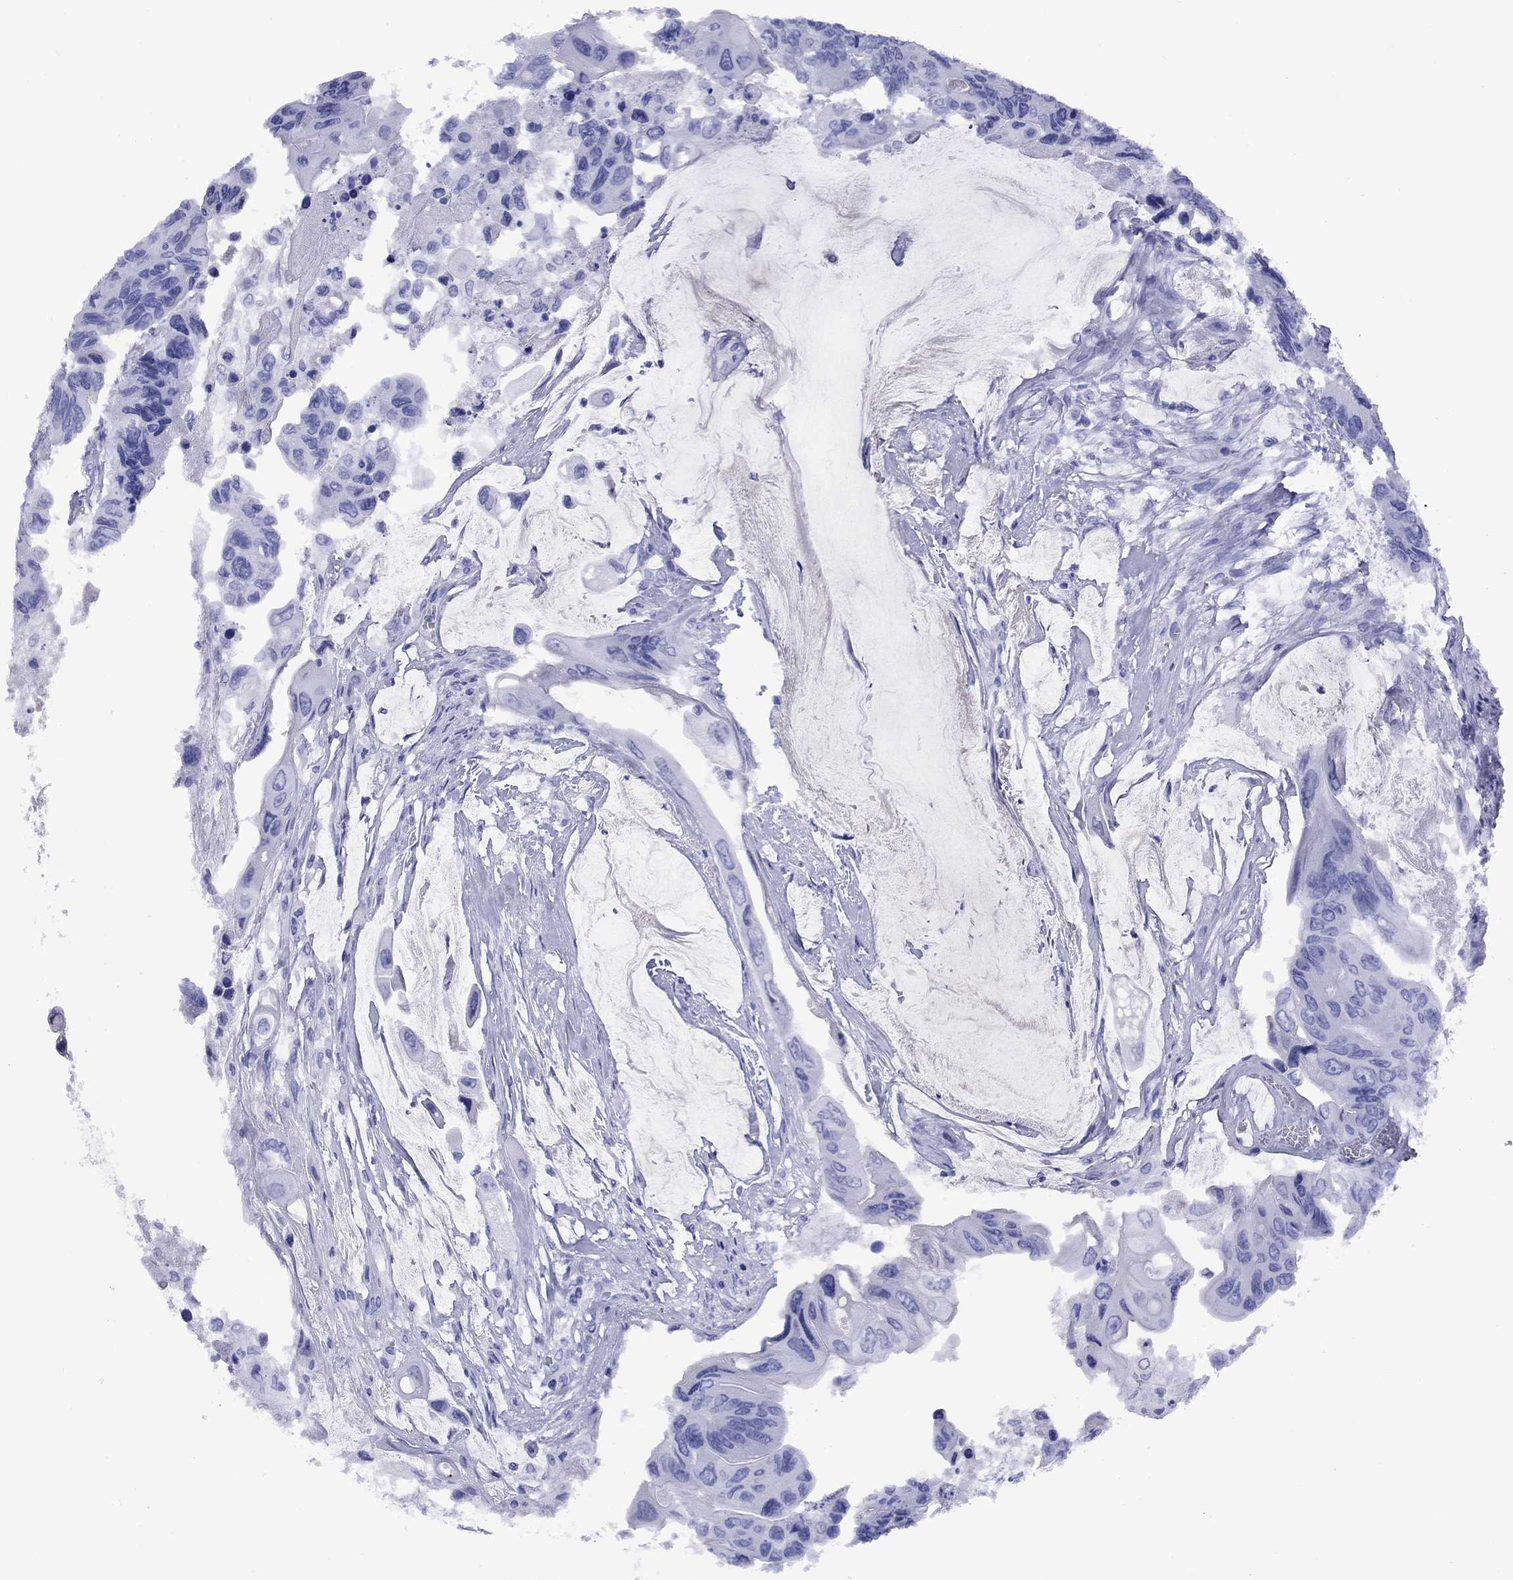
{"staining": {"intensity": "negative", "quantity": "none", "location": "none"}, "tissue": "colorectal cancer", "cell_type": "Tumor cells", "image_type": "cancer", "snomed": [{"axis": "morphology", "description": "Adenocarcinoma, NOS"}, {"axis": "topography", "description": "Rectum"}], "caption": "Tumor cells show no significant staining in adenocarcinoma (colorectal). (DAB (3,3'-diaminobenzidine) immunohistochemistry visualized using brightfield microscopy, high magnification).", "gene": "APOA2", "patient": {"sex": "male", "age": 63}}